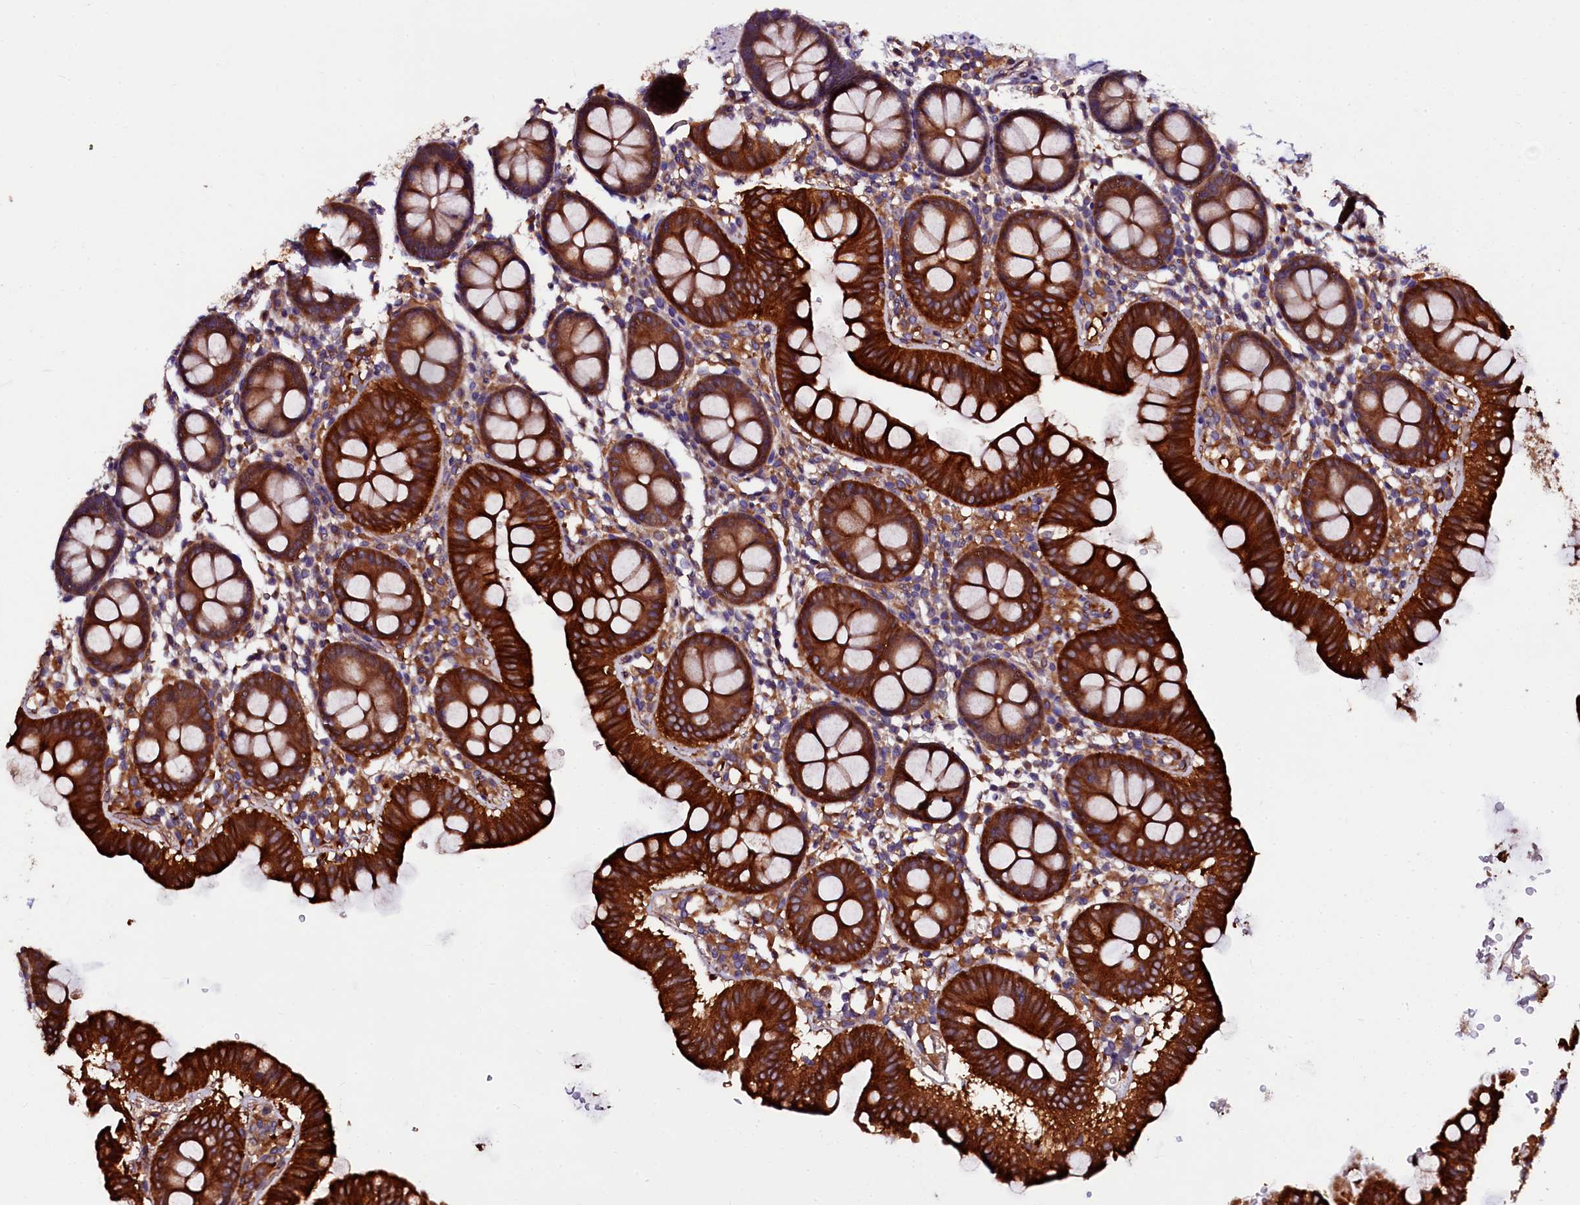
{"staining": {"intensity": "moderate", "quantity": ">75%", "location": "cytoplasmic/membranous"}, "tissue": "colon", "cell_type": "Endothelial cells", "image_type": "normal", "snomed": [{"axis": "morphology", "description": "Normal tissue, NOS"}, {"axis": "topography", "description": "Colon"}], "caption": "A high-resolution image shows immunohistochemistry (IHC) staining of benign colon, which reveals moderate cytoplasmic/membranous positivity in approximately >75% of endothelial cells. (DAB (3,3'-diaminobenzidine) IHC with brightfield microscopy, high magnification).", "gene": "APPL2", "patient": {"sex": "male", "age": 75}}